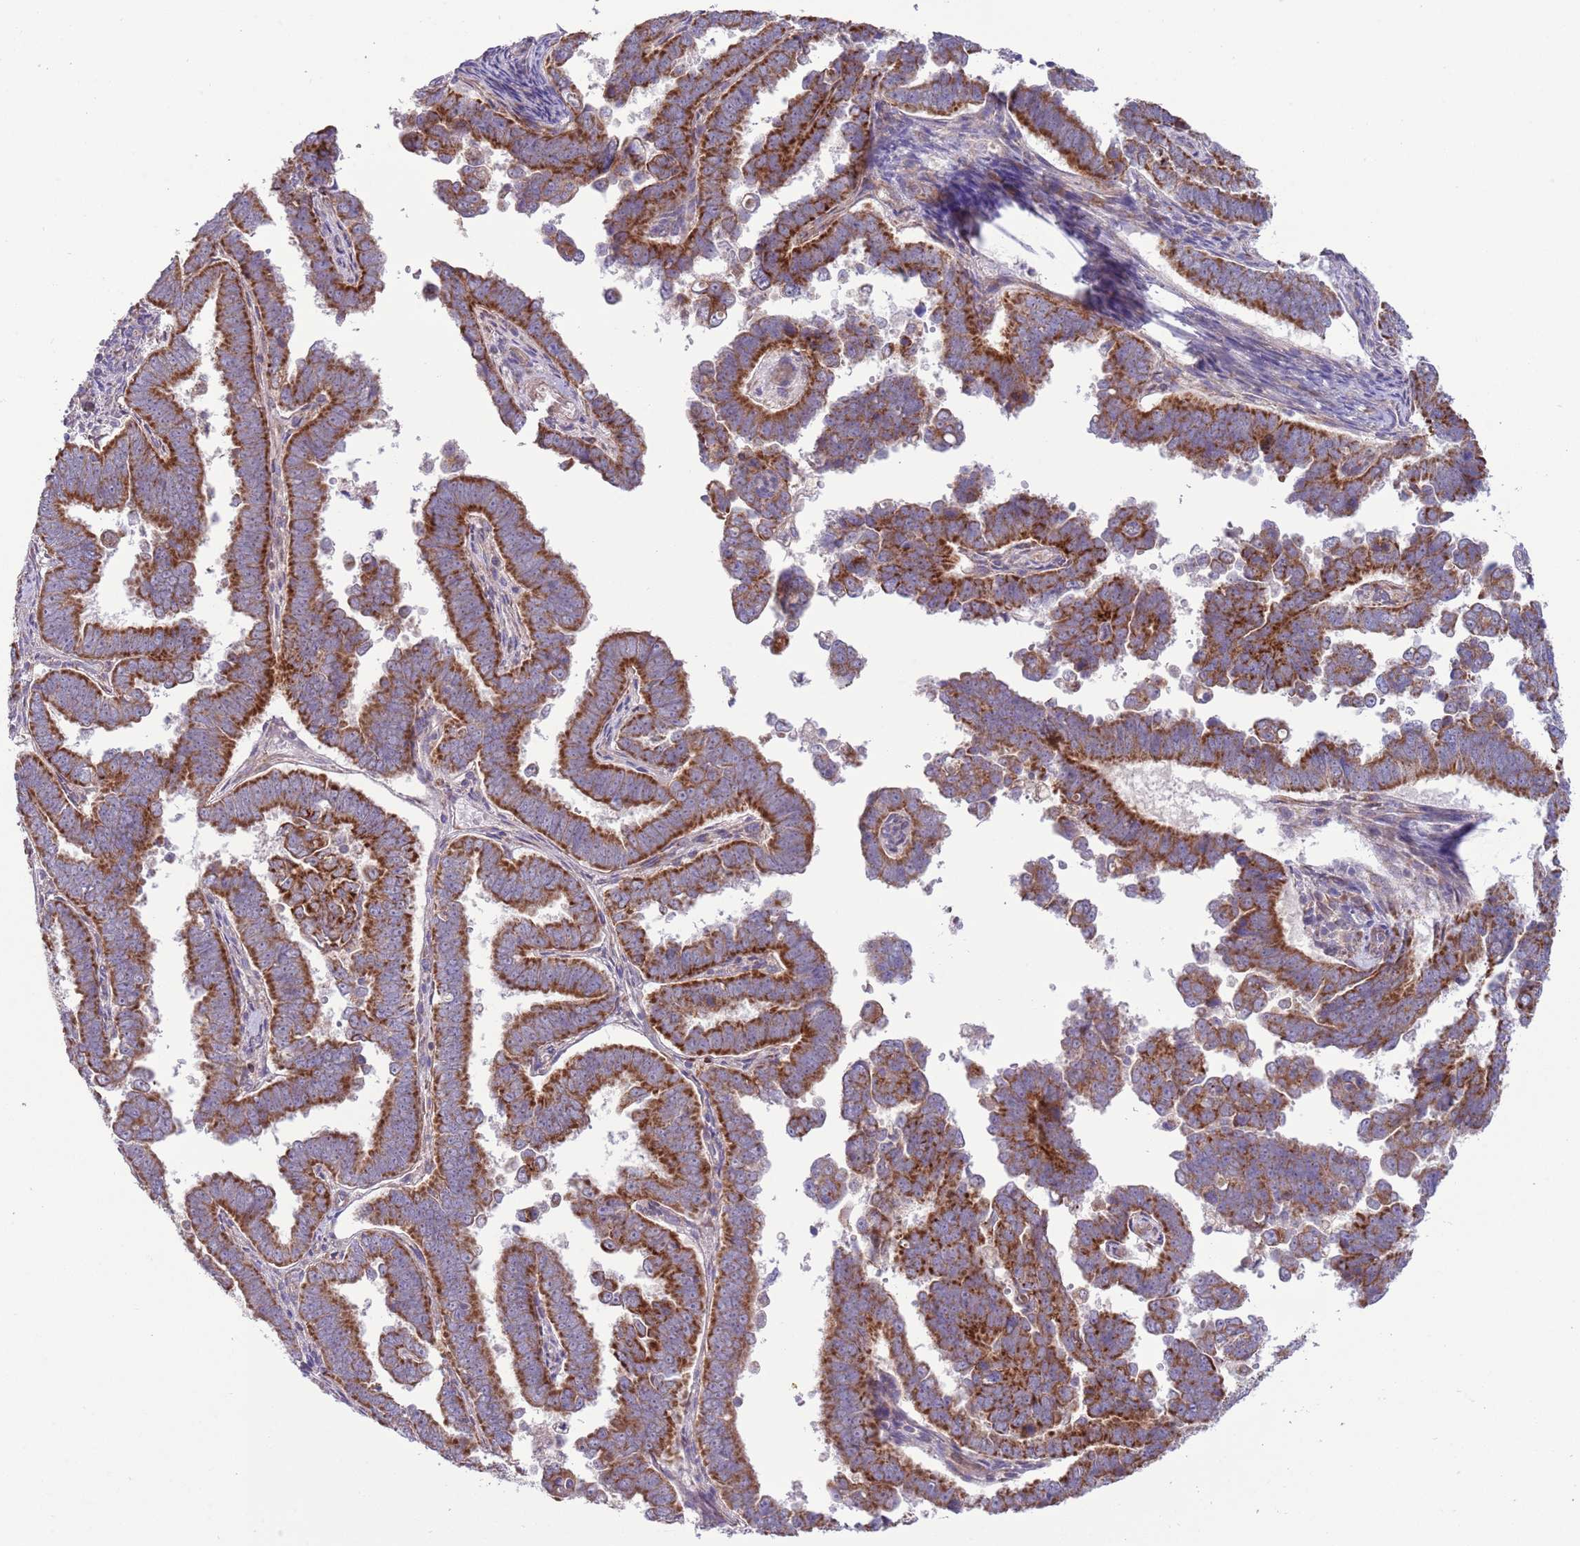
{"staining": {"intensity": "strong", "quantity": ">75%", "location": "cytoplasmic/membranous"}, "tissue": "endometrial cancer", "cell_type": "Tumor cells", "image_type": "cancer", "snomed": [{"axis": "morphology", "description": "Adenocarcinoma, NOS"}, {"axis": "topography", "description": "Endometrium"}], "caption": "An IHC histopathology image of neoplastic tissue is shown. Protein staining in brown shows strong cytoplasmic/membranous positivity in endometrial cancer (adenocarcinoma) within tumor cells.", "gene": "TOMM5", "patient": {"sex": "female", "age": 75}}